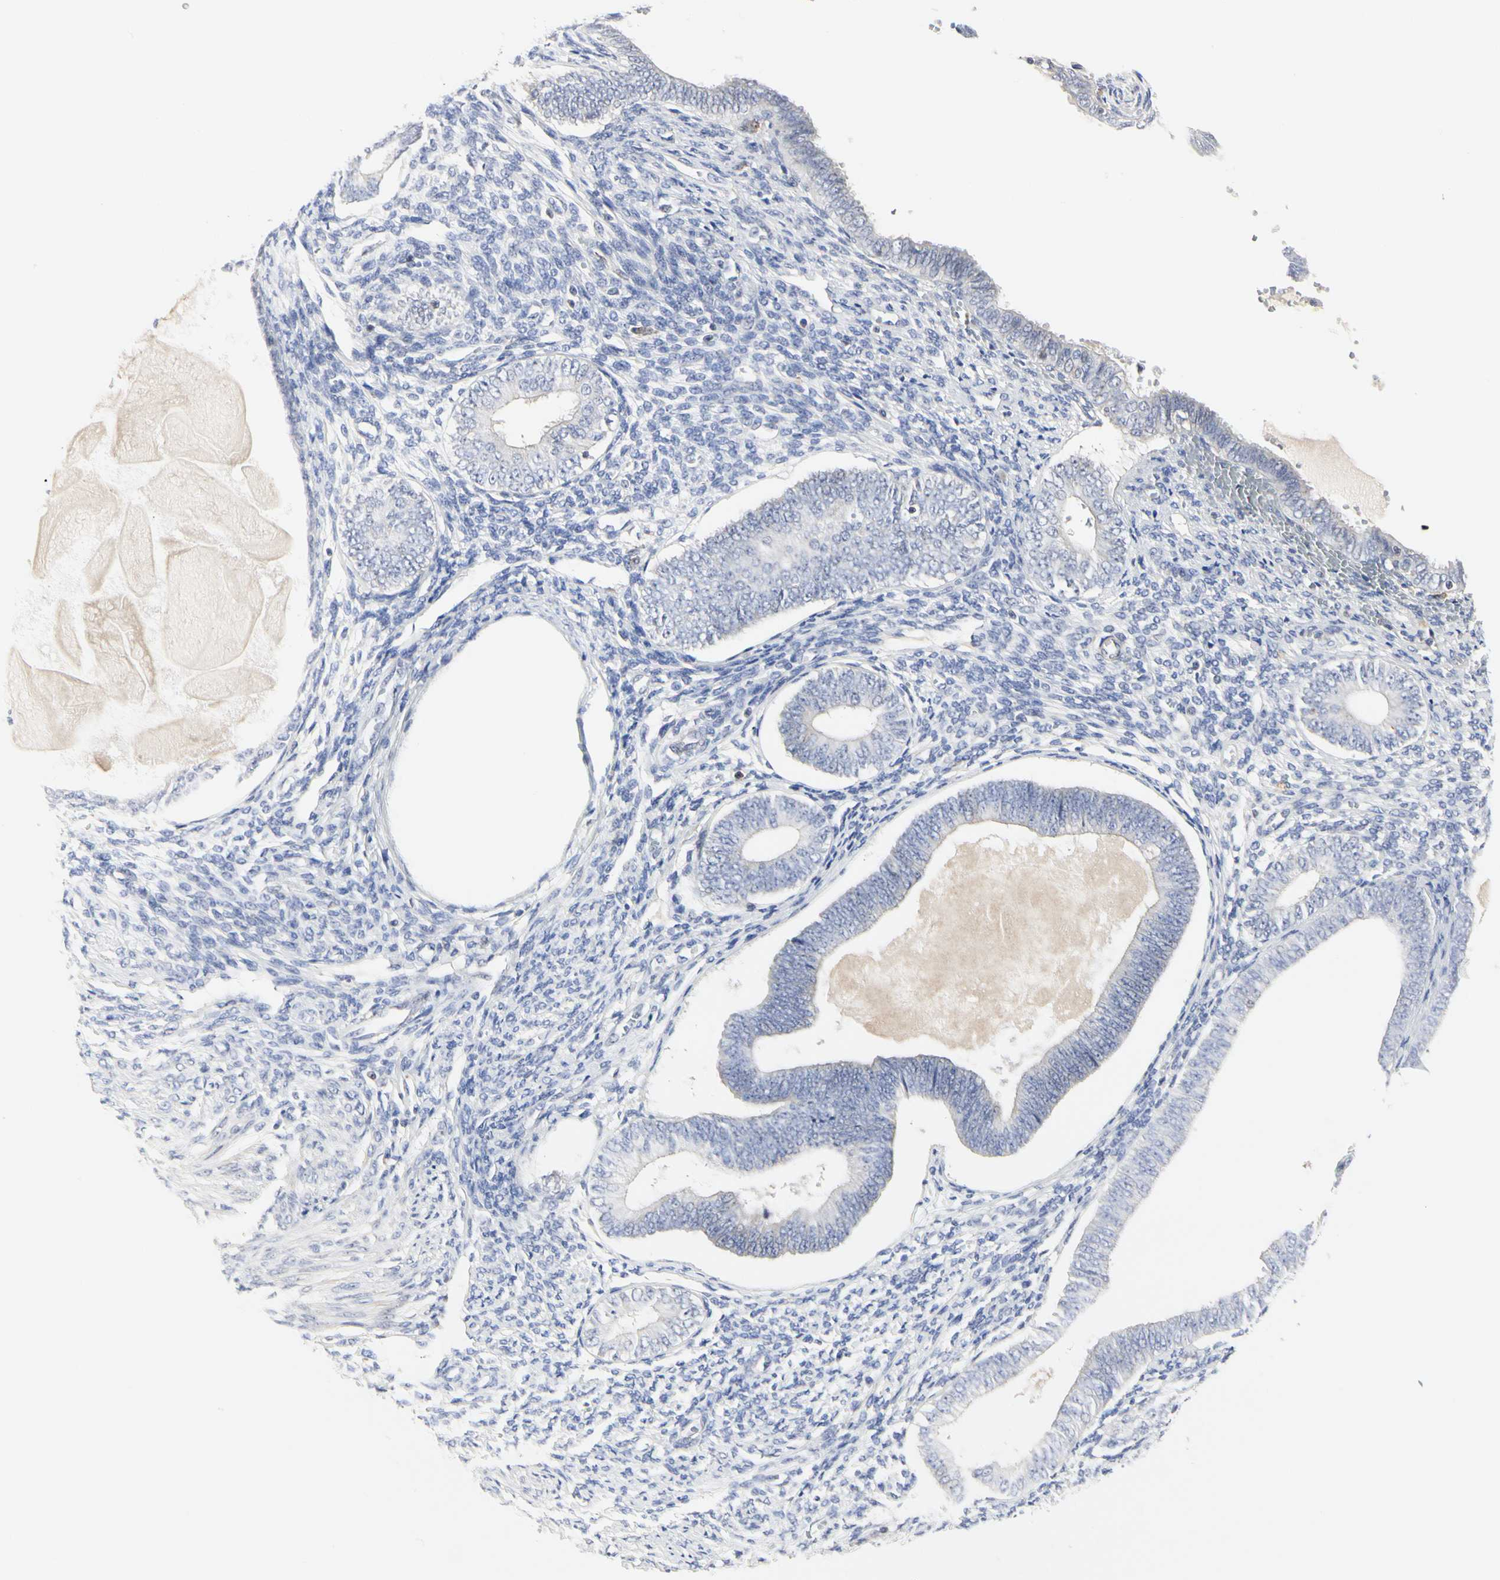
{"staining": {"intensity": "negative", "quantity": "none", "location": "none"}, "tissue": "endometrium", "cell_type": "Cells in endometrial stroma", "image_type": "normal", "snomed": [{"axis": "morphology", "description": "Normal tissue, NOS"}, {"axis": "topography", "description": "Endometrium"}], "caption": "Cells in endometrial stroma show no significant protein positivity in normal endometrium. Brightfield microscopy of IHC stained with DAB (brown) and hematoxylin (blue), captured at high magnification.", "gene": "SHANK2", "patient": {"sex": "female", "age": 82}}